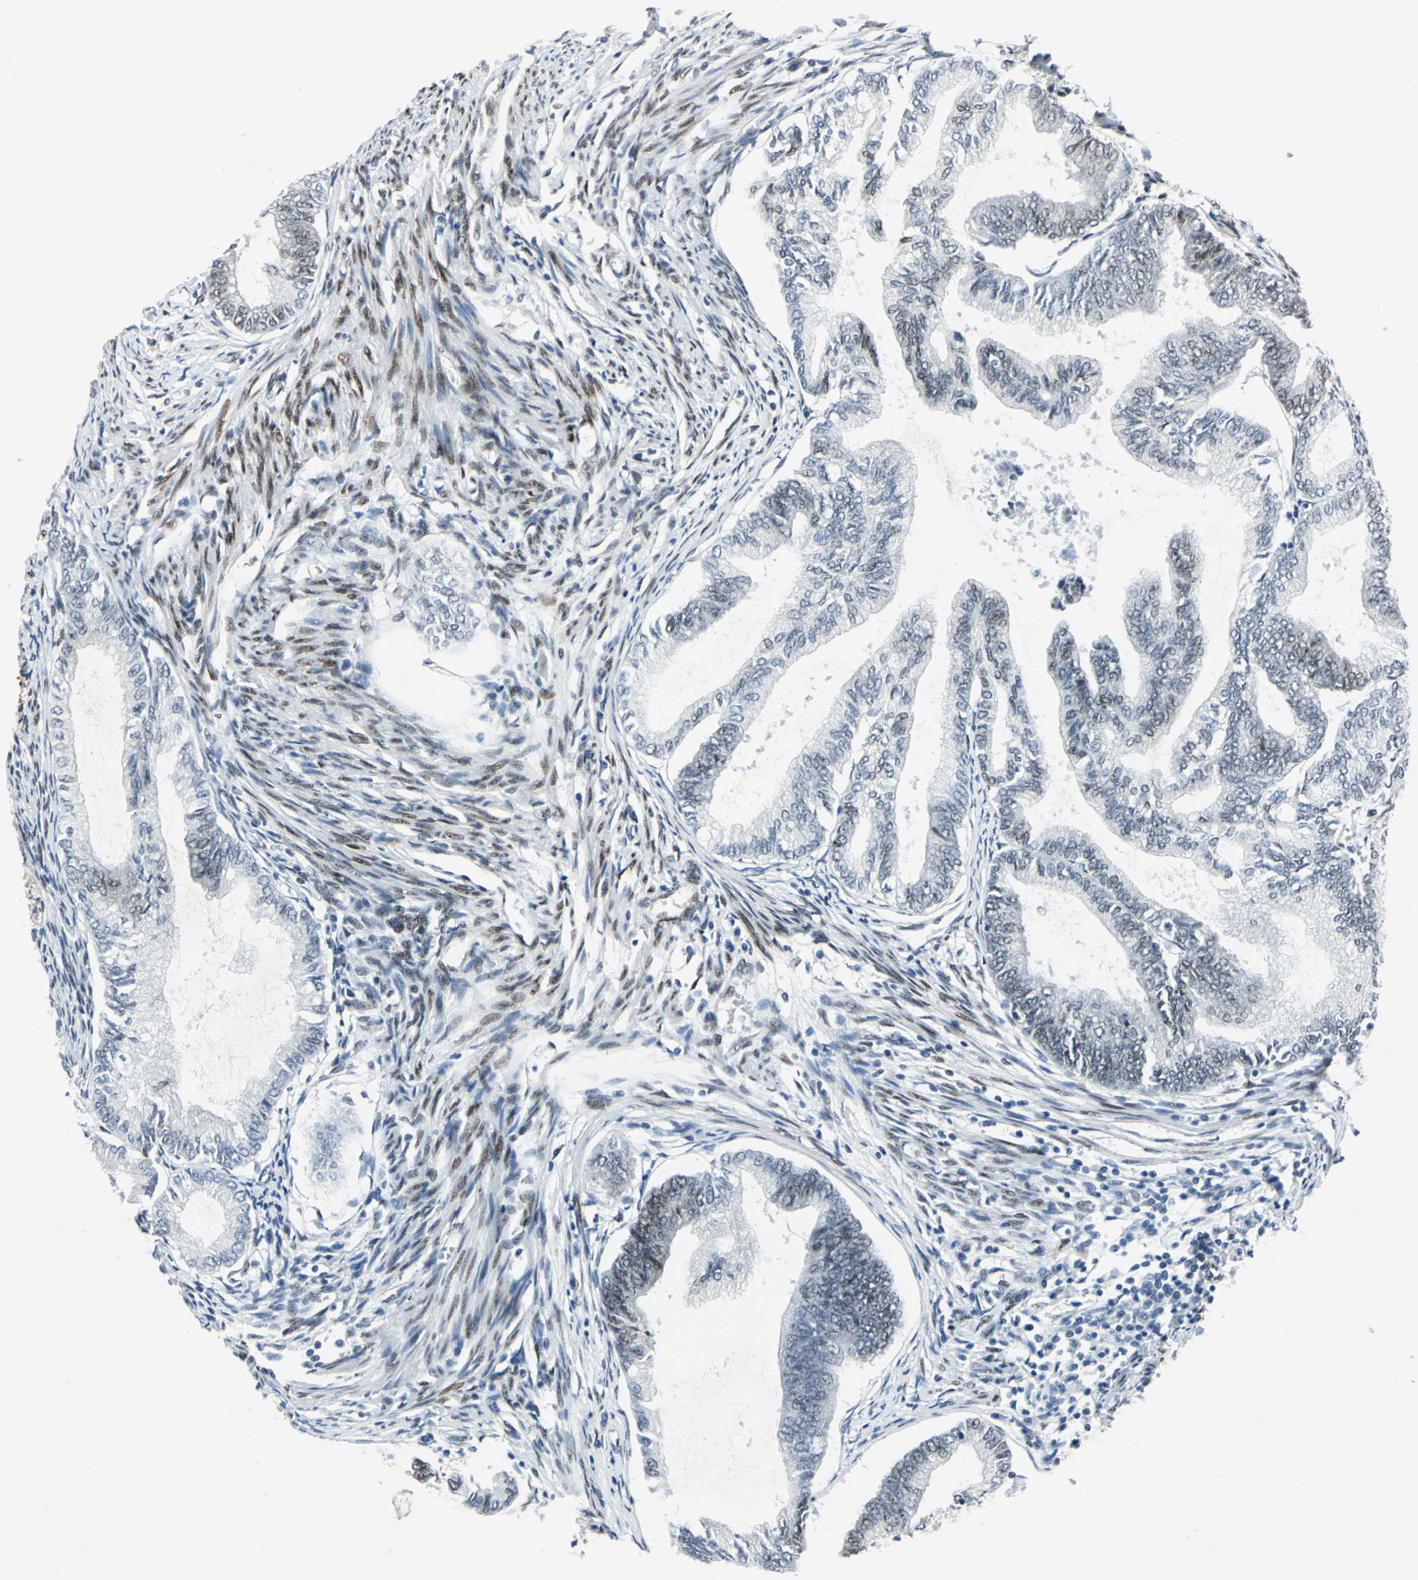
{"staining": {"intensity": "moderate", "quantity": "<25%", "location": "nuclear"}, "tissue": "endometrial cancer", "cell_type": "Tumor cells", "image_type": "cancer", "snomed": [{"axis": "morphology", "description": "Adenocarcinoma, NOS"}, {"axis": "topography", "description": "Endometrium"}], "caption": "Human endometrial cancer (adenocarcinoma) stained with a brown dye displays moderate nuclear positive staining in approximately <25% of tumor cells.", "gene": "MEIS2", "patient": {"sex": "female", "age": 86}}